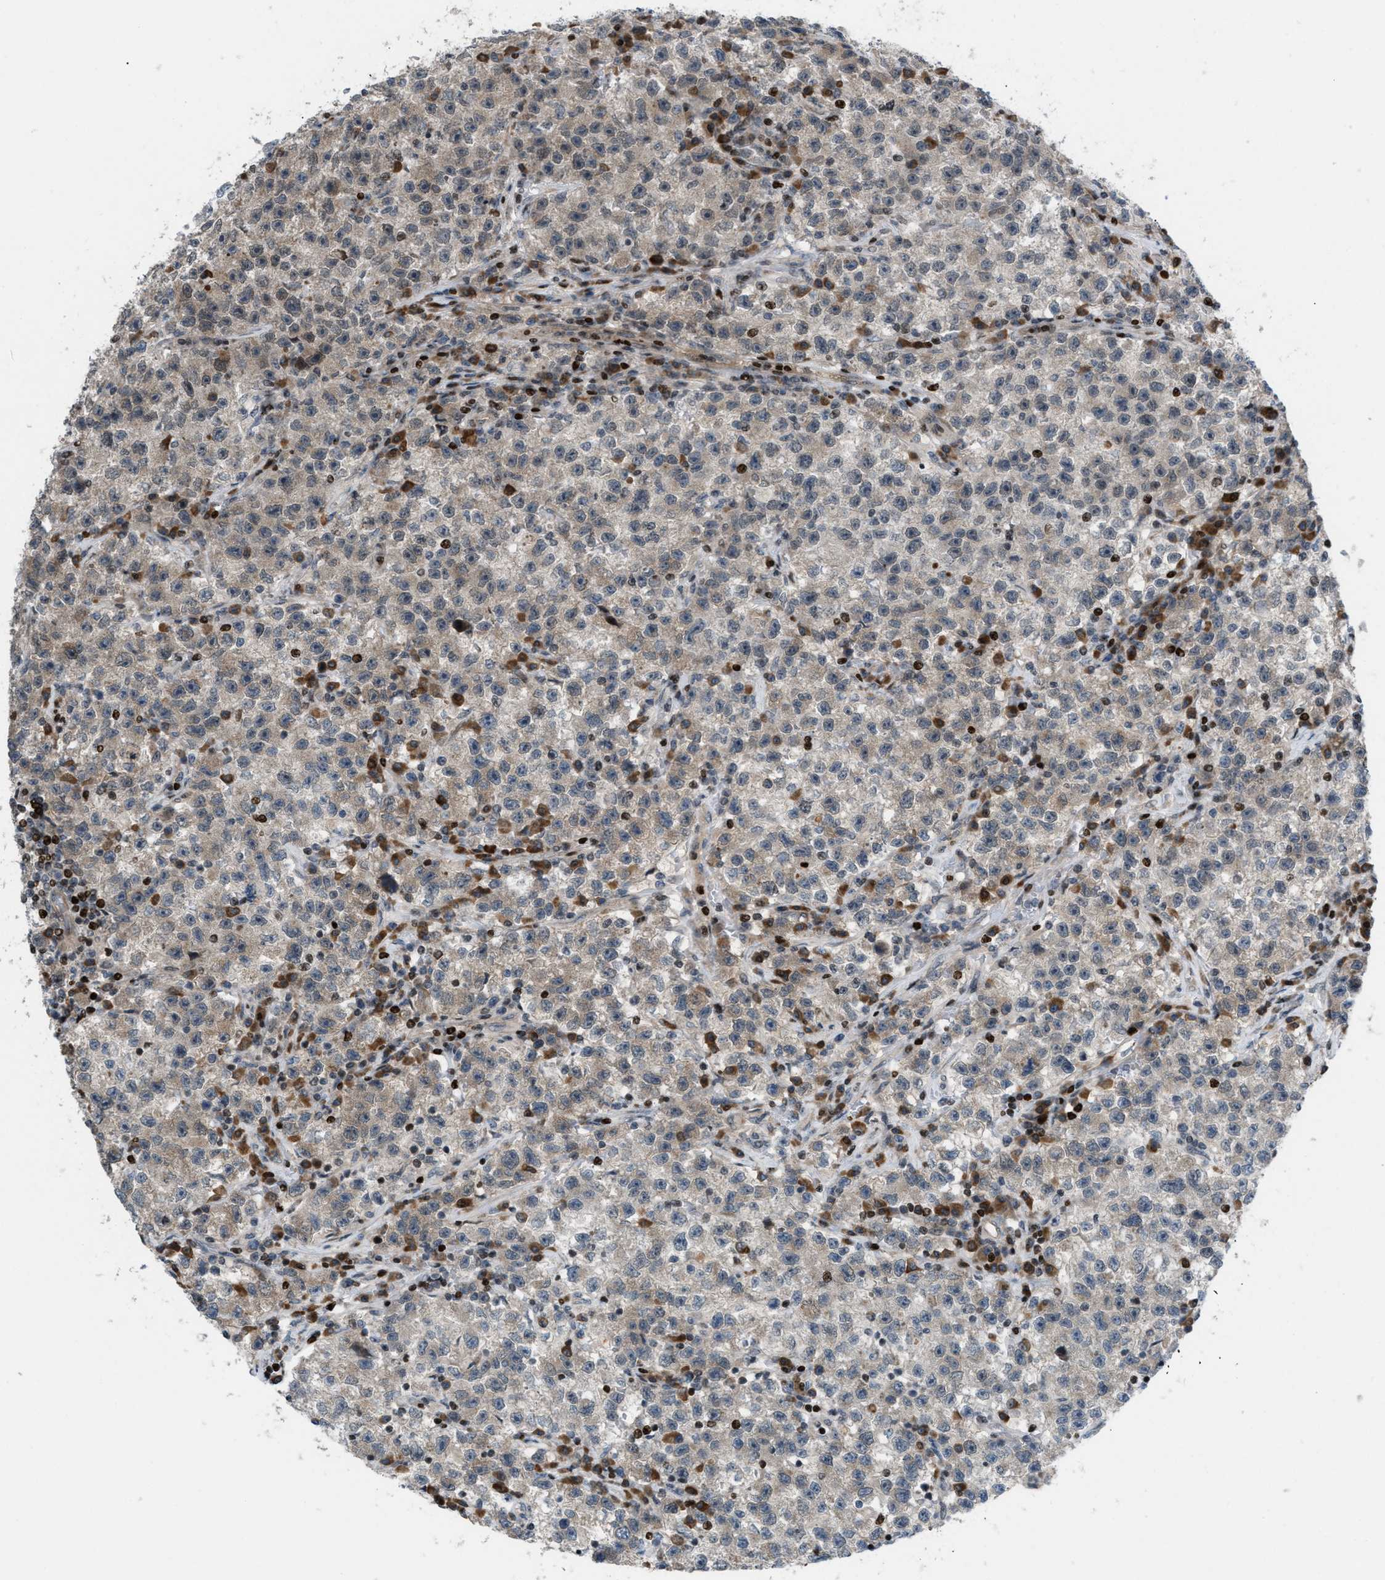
{"staining": {"intensity": "weak", "quantity": "<25%", "location": "cytoplasmic/membranous"}, "tissue": "testis cancer", "cell_type": "Tumor cells", "image_type": "cancer", "snomed": [{"axis": "morphology", "description": "Seminoma, NOS"}, {"axis": "topography", "description": "Testis"}], "caption": "Tumor cells show no significant protein expression in testis cancer (seminoma).", "gene": "ZNF276", "patient": {"sex": "male", "age": 22}}